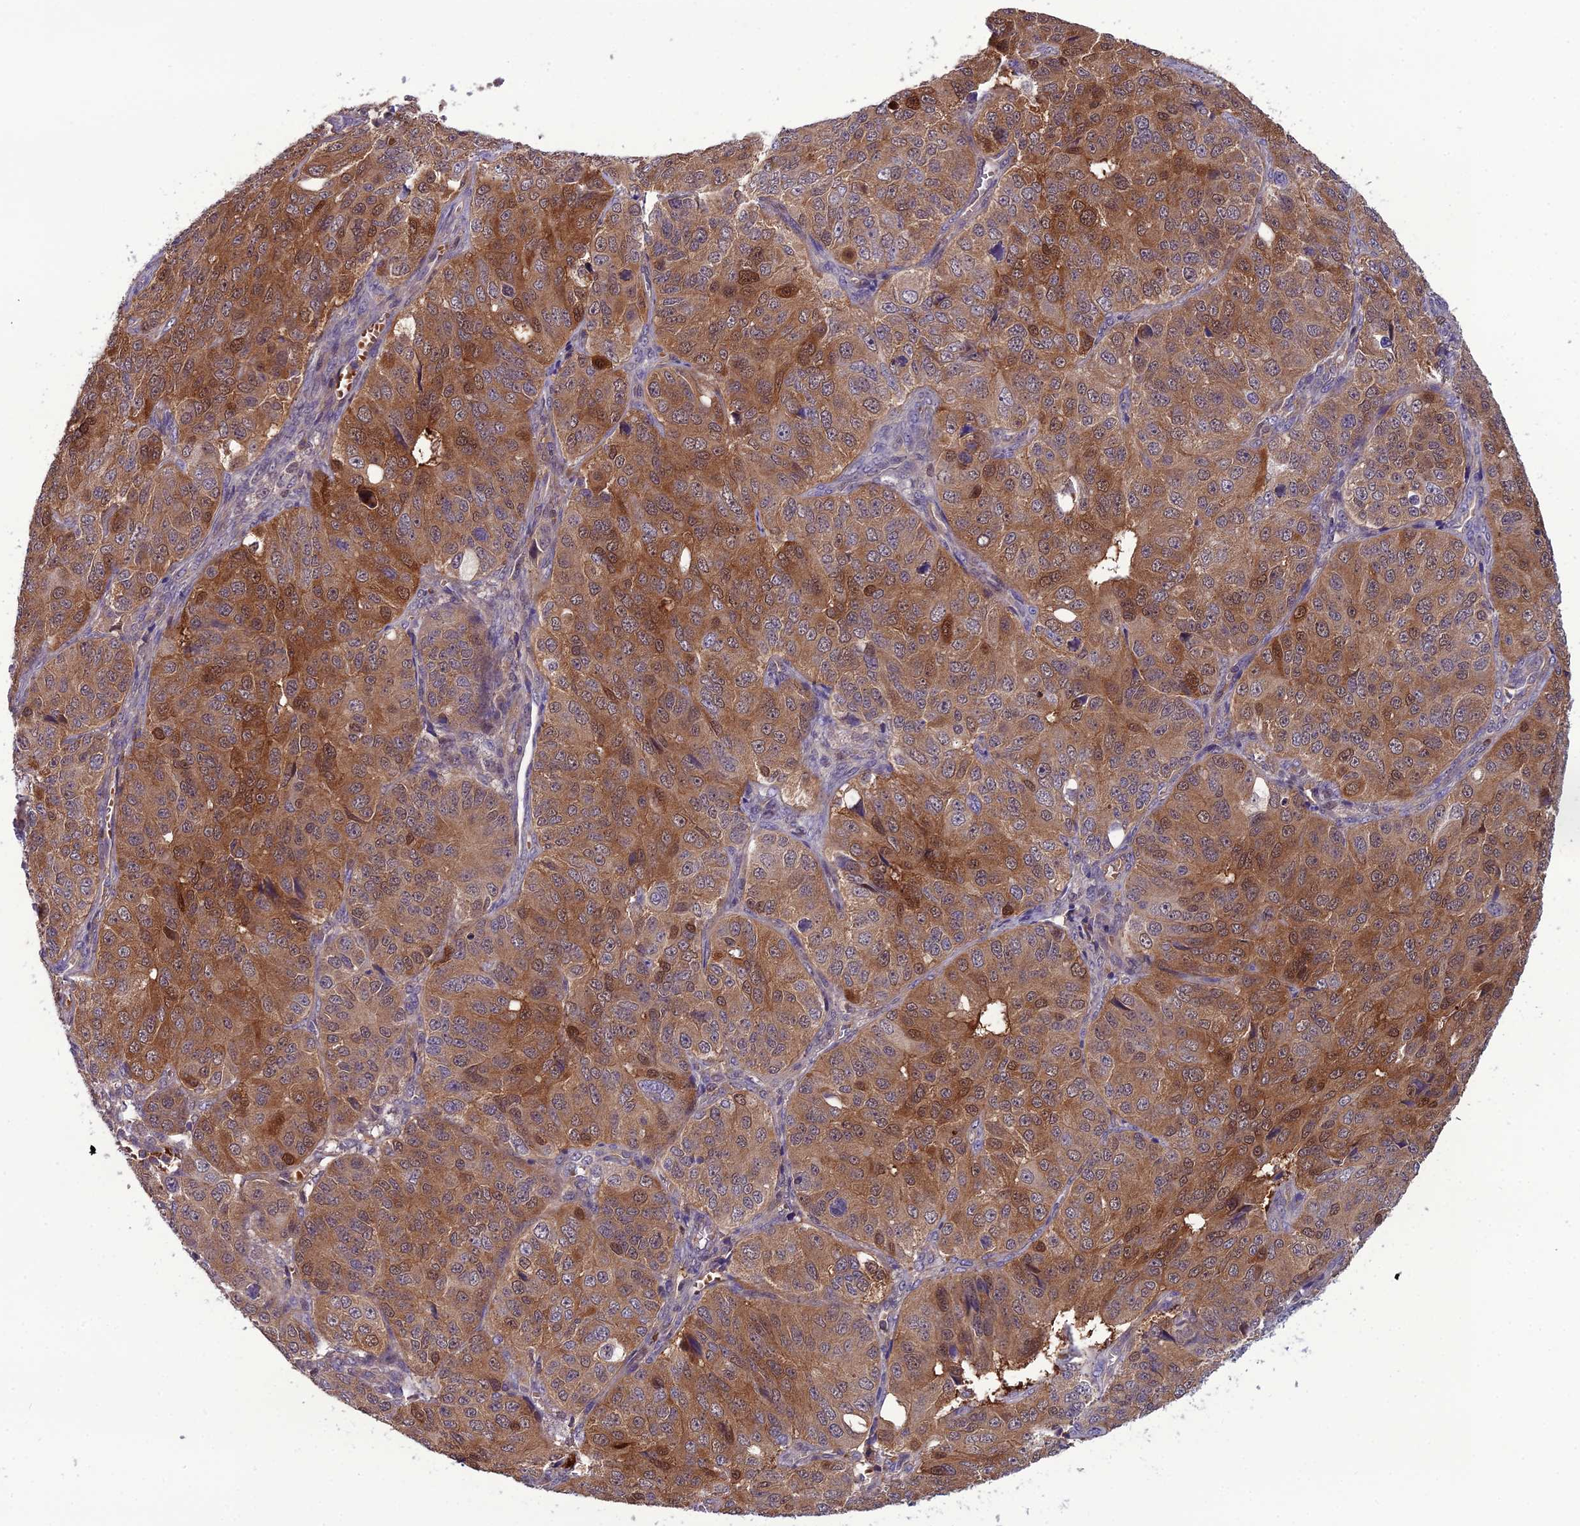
{"staining": {"intensity": "moderate", "quantity": ">75%", "location": "cytoplasmic/membranous,nuclear"}, "tissue": "ovarian cancer", "cell_type": "Tumor cells", "image_type": "cancer", "snomed": [{"axis": "morphology", "description": "Carcinoma, endometroid"}, {"axis": "topography", "description": "Ovary"}], "caption": "An image showing moderate cytoplasmic/membranous and nuclear positivity in approximately >75% of tumor cells in ovarian cancer, as visualized by brown immunohistochemical staining.", "gene": "GDF6", "patient": {"sex": "female", "age": 51}}